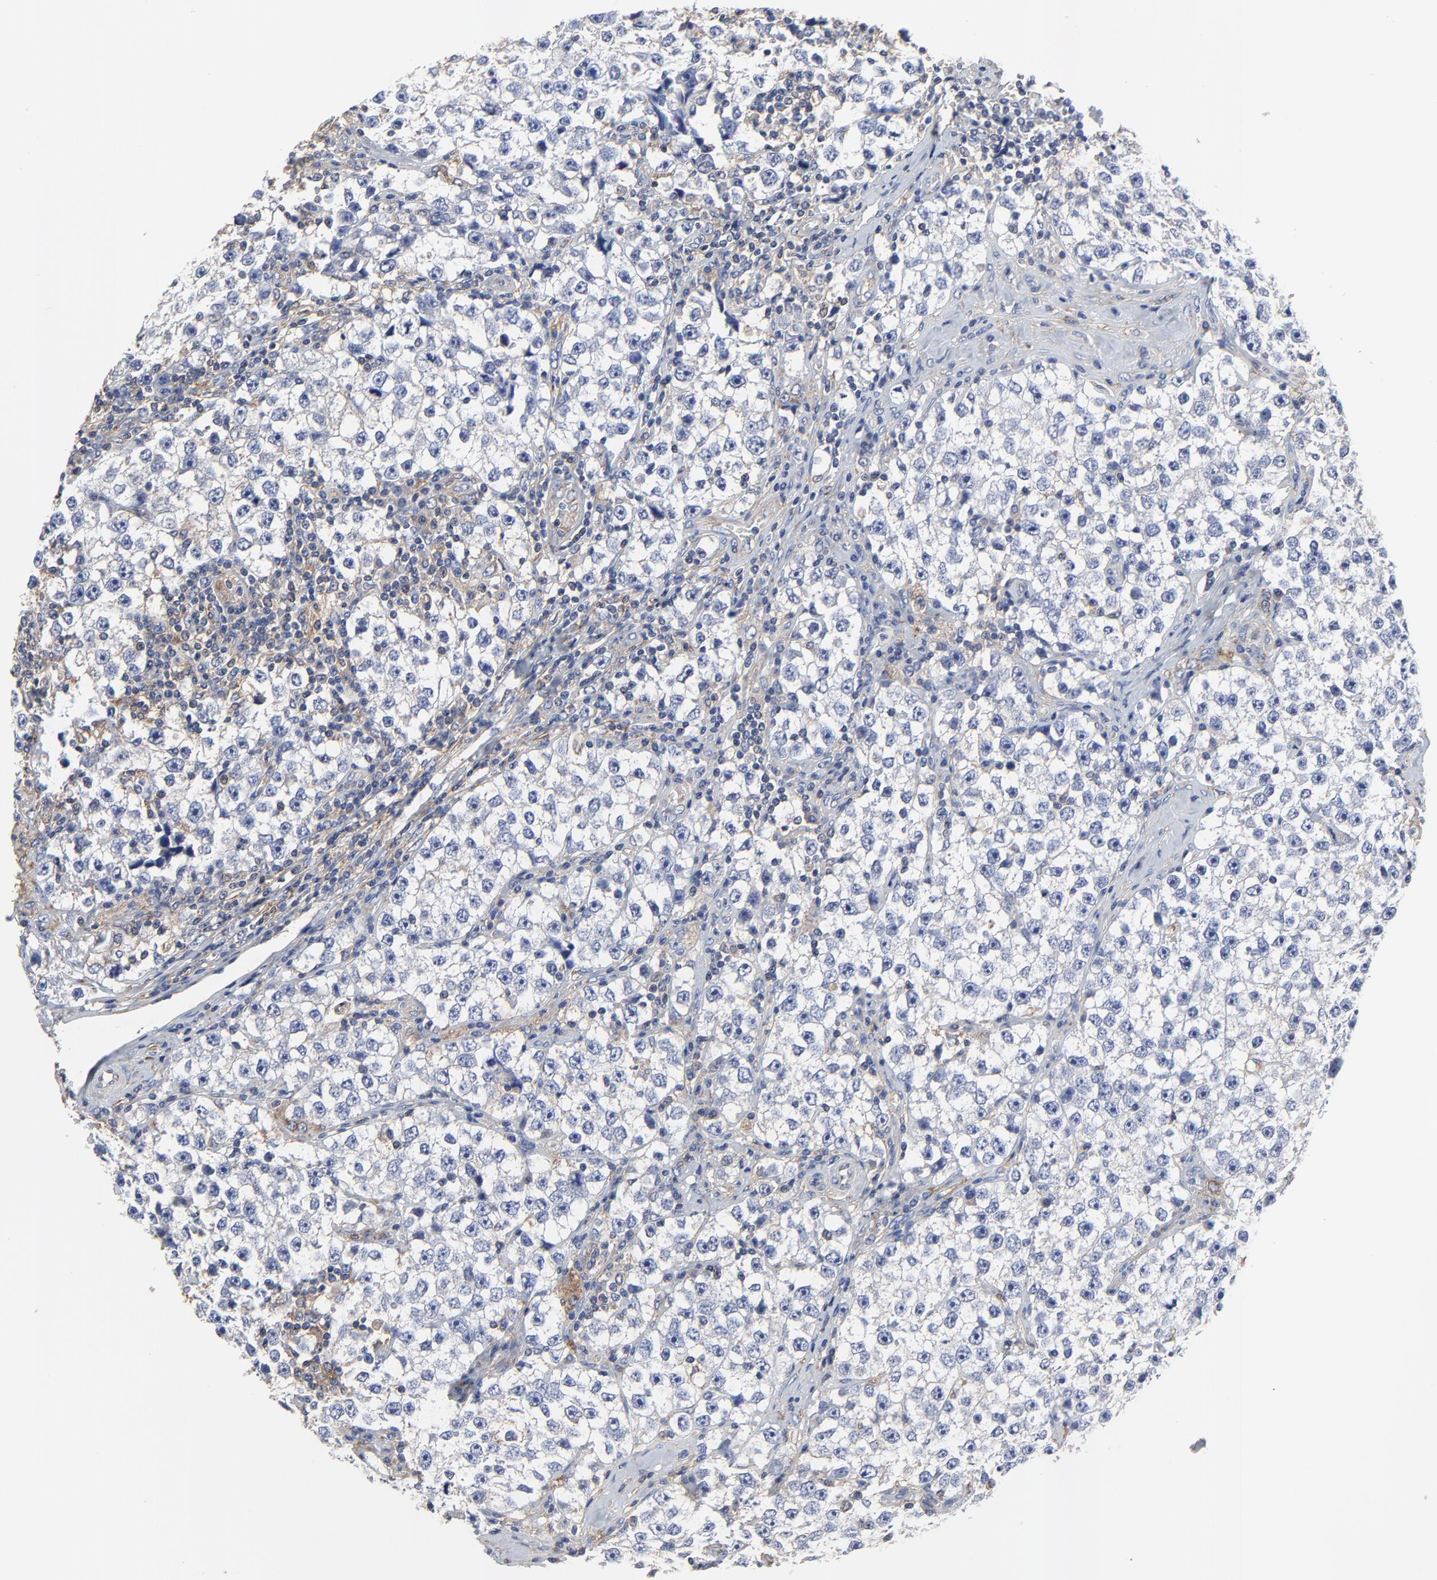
{"staining": {"intensity": "negative", "quantity": "none", "location": "none"}, "tissue": "testis cancer", "cell_type": "Tumor cells", "image_type": "cancer", "snomed": [{"axis": "morphology", "description": "Seminoma, NOS"}, {"axis": "topography", "description": "Testis"}], "caption": "Micrograph shows no significant protein expression in tumor cells of testis cancer.", "gene": "NXF3", "patient": {"sex": "male", "age": 32}}